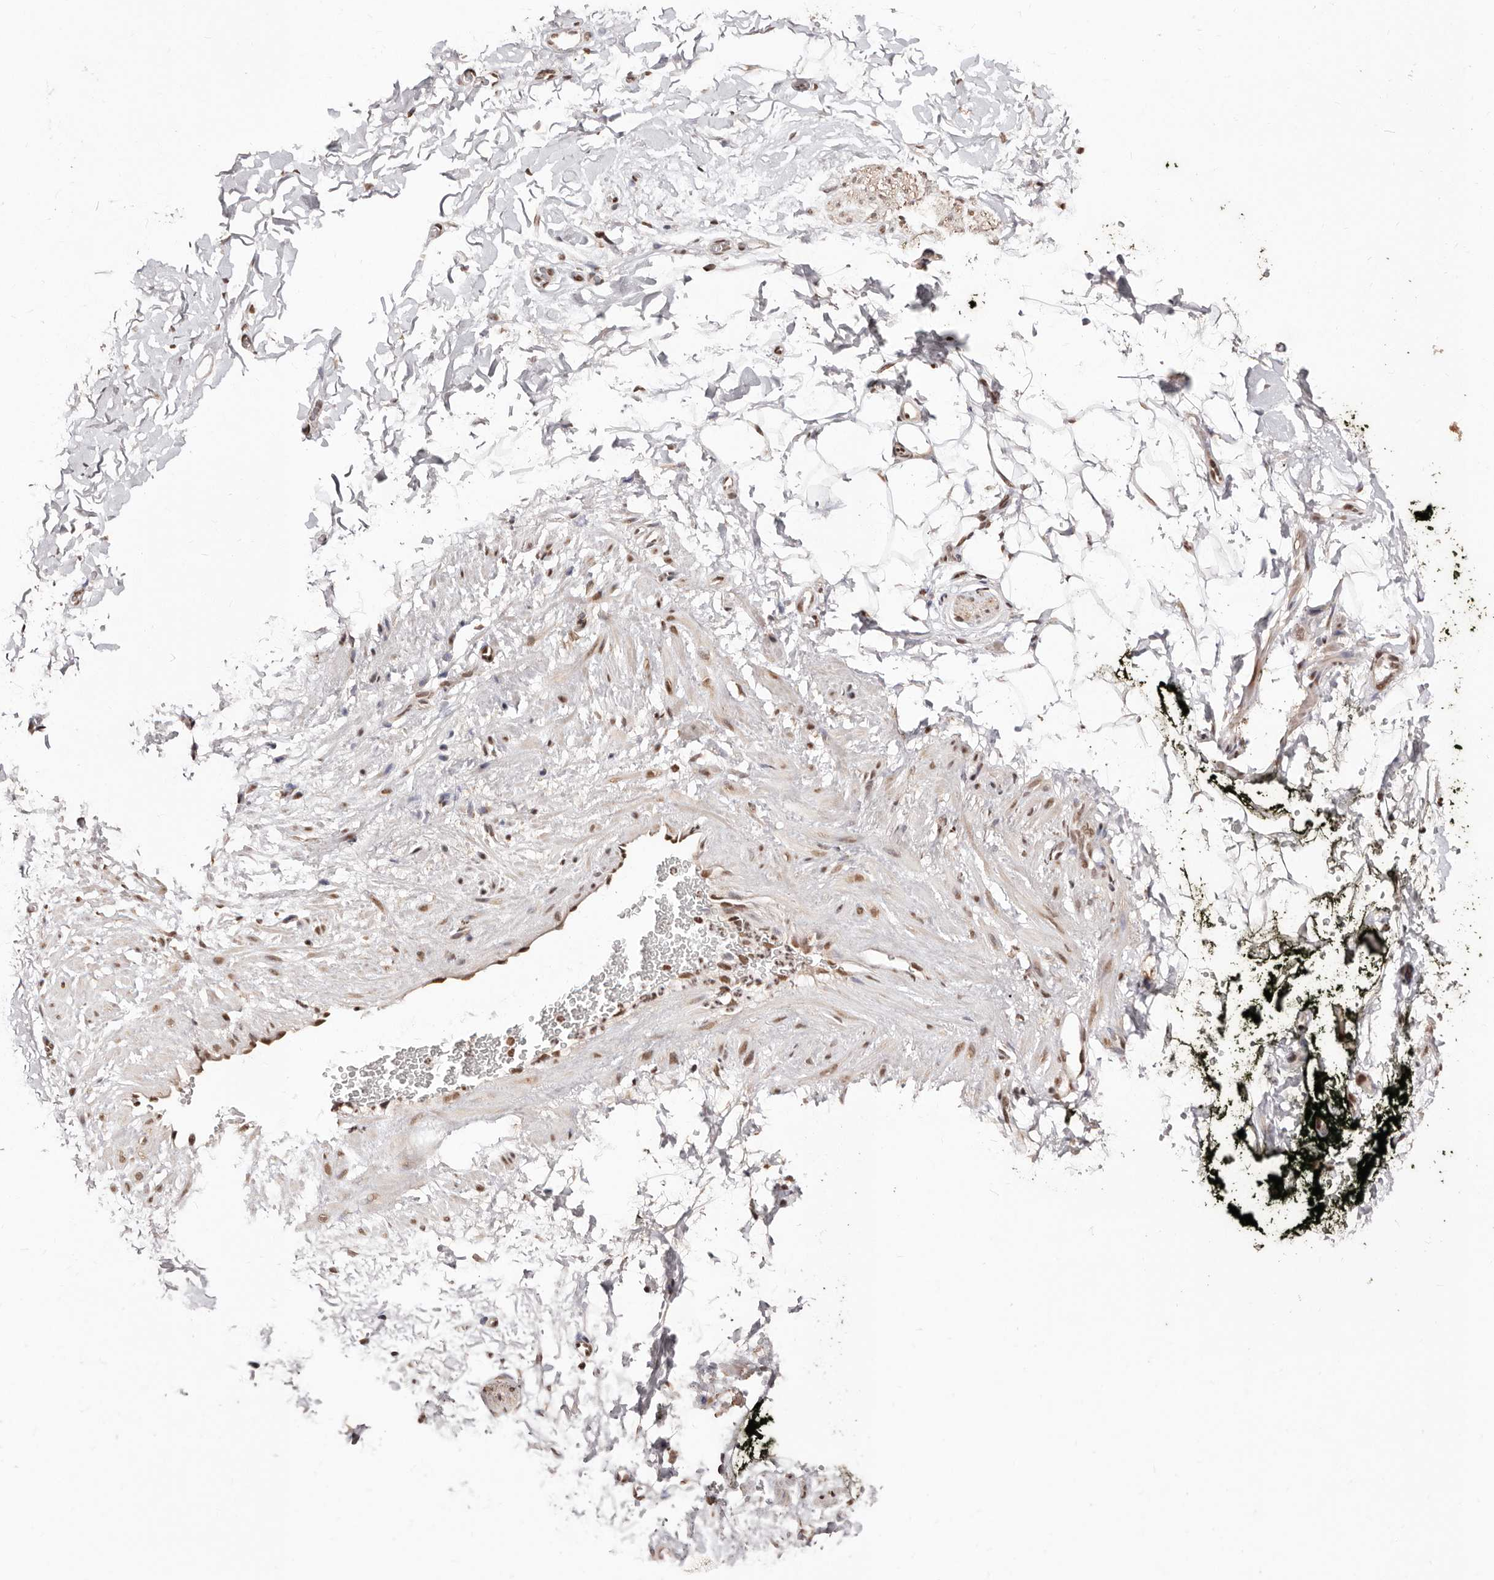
{"staining": {"intensity": "moderate", "quantity": ">75%", "location": "nuclear"}, "tissue": "adipose tissue", "cell_type": "Adipocytes", "image_type": "normal", "snomed": [{"axis": "morphology", "description": "Normal tissue, NOS"}, {"axis": "morphology", "description": "Adenocarcinoma, NOS"}, {"axis": "topography", "description": "Pancreas"}, {"axis": "topography", "description": "Peripheral nerve tissue"}], "caption": "Immunohistochemical staining of unremarkable human adipose tissue demonstrates moderate nuclear protein staining in about >75% of adipocytes.", "gene": "BICRAL", "patient": {"sex": "male", "age": 59}}